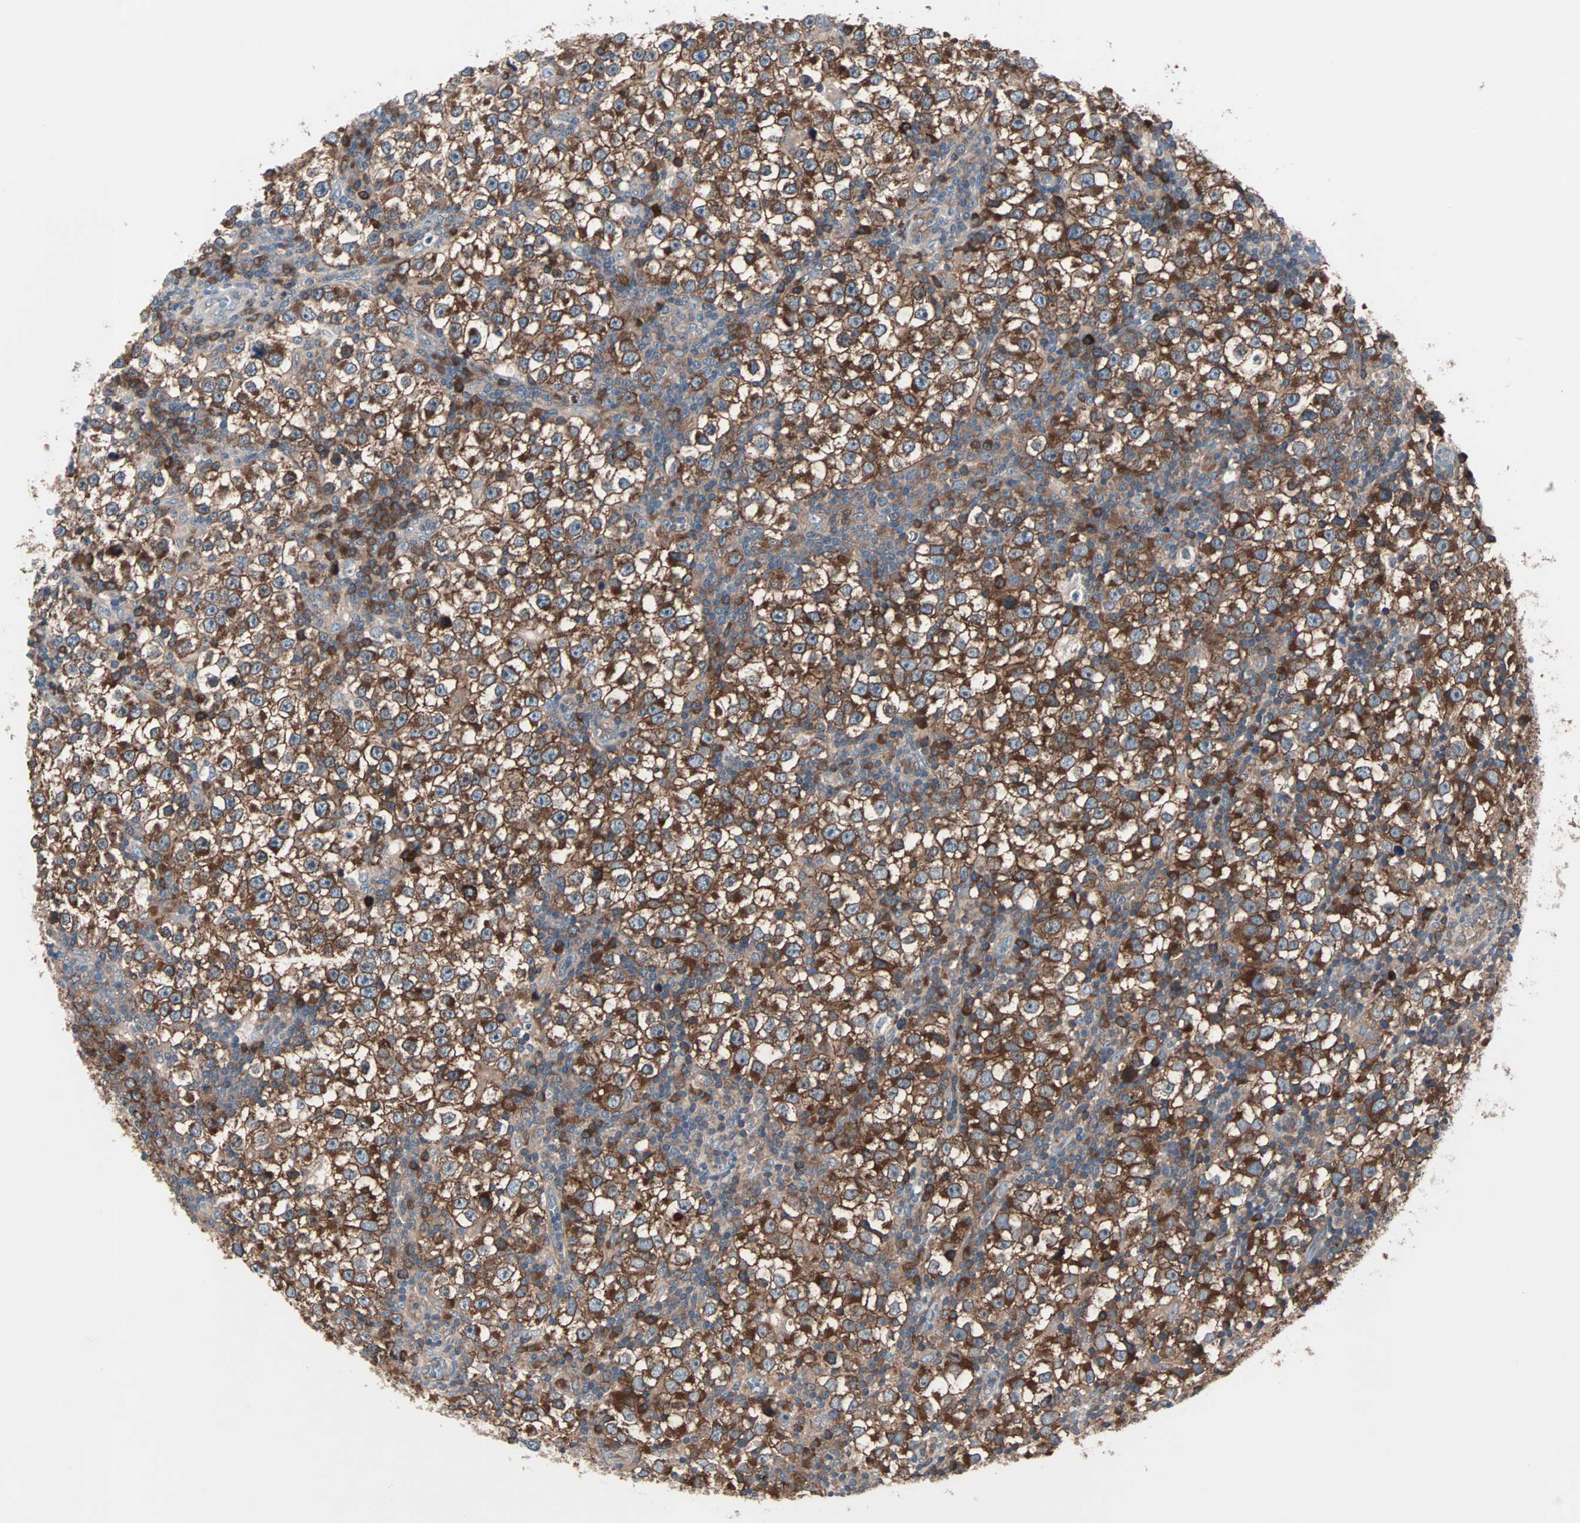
{"staining": {"intensity": "strong", "quantity": ">75%", "location": "cytoplasmic/membranous"}, "tissue": "testis cancer", "cell_type": "Tumor cells", "image_type": "cancer", "snomed": [{"axis": "morphology", "description": "Seminoma, NOS"}, {"axis": "topography", "description": "Testis"}], "caption": "This is an image of immunohistochemistry staining of testis cancer, which shows strong staining in the cytoplasmic/membranous of tumor cells.", "gene": "CAD", "patient": {"sex": "male", "age": 65}}